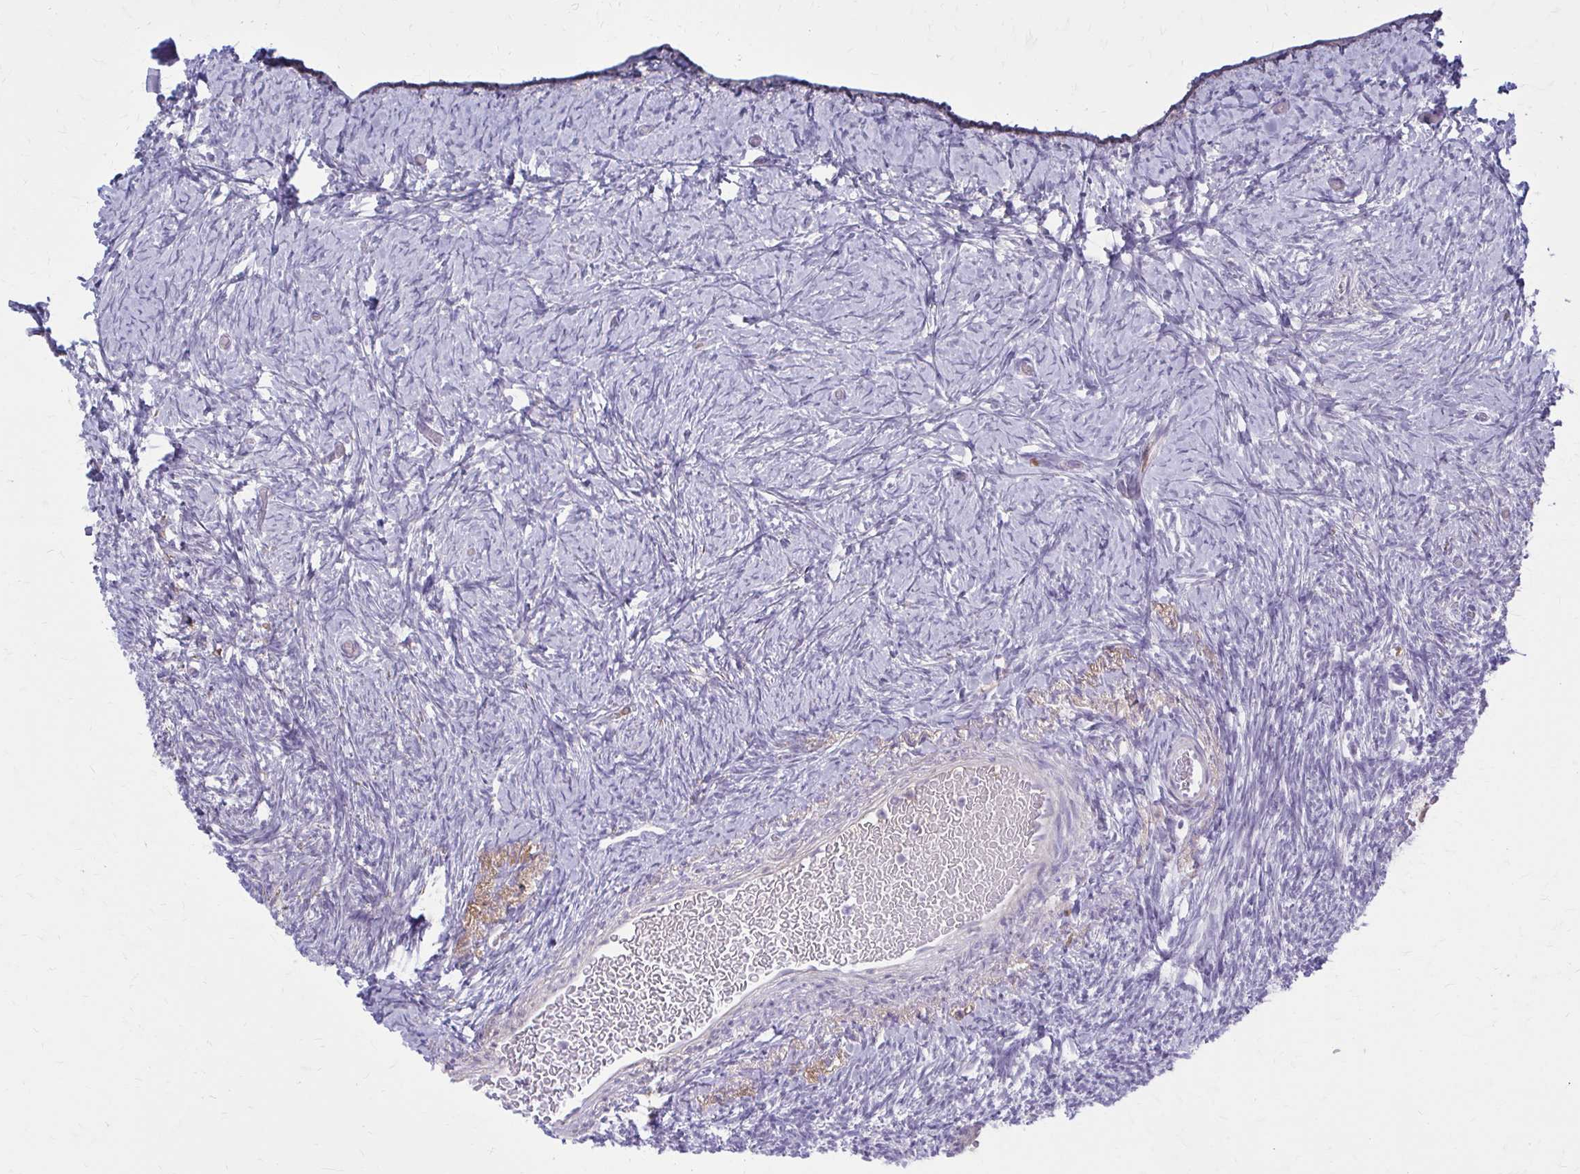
{"staining": {"intensity": "negative", "quantity": "none", "location": "none"}, "tissue": "ovary", "cell_type": "Follicle cells", "image_type": "normal", "snomed": [{"axis": "morphology", "description": "Normal tissue, NOS"}, {"axis": "topography", "description": "Ovary"}], "caption": "Photomicrograph shows no significant protein expression in follicle cells of benign ovary. The staining was performed using DAB to visualize the protein expression in brown, while the nuclei were stained in blue with hematoxylin (Magnification: 20x).", "gene": "SERPIND1", "patient": {"sex": "female", "age": 39}}